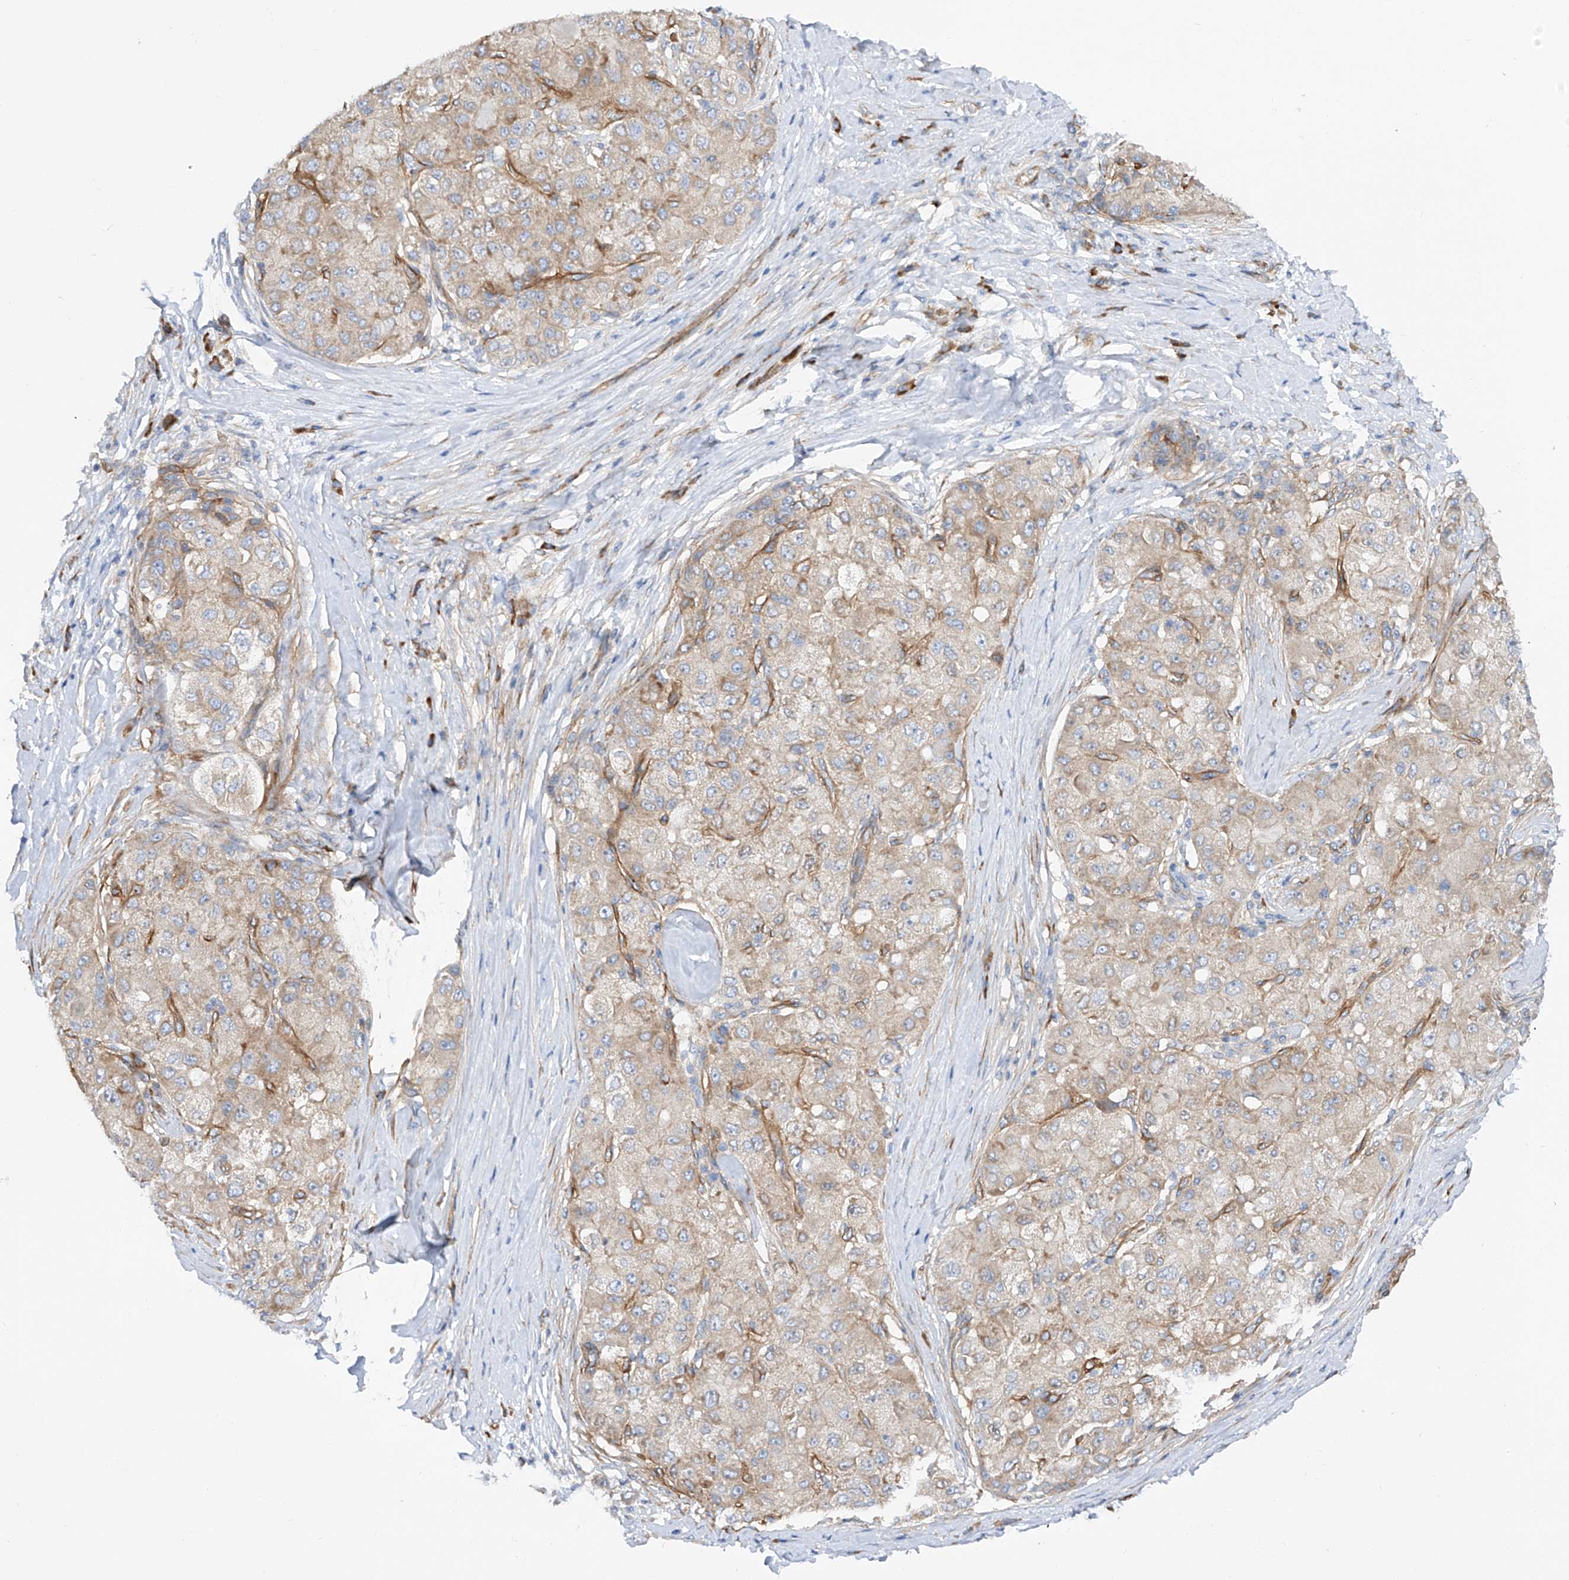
{"staining": {"intensity": "weak", "quantity": "25%-75%", "location": "cytoplasmic/membranous"}, "tissue": "liver cancer", "cell_type": "Tumor cells", "image_type": "cancer", "snomed": [{"axis": "morphology", "description": "Carcinoma, Hepatocellular, NOS"}, {"axis": "topography", "description": "Liver"}], "caption": "Immunohistochemical staining of human liver cancer shows low levels of weak cytoplasmic/membranous staining in approximately 25%-75% of tumor cells. (IHC, brightfield microscopy, high magnification).", "gene": "LCA5", "patient": {"sex": "male", "age": 80}}